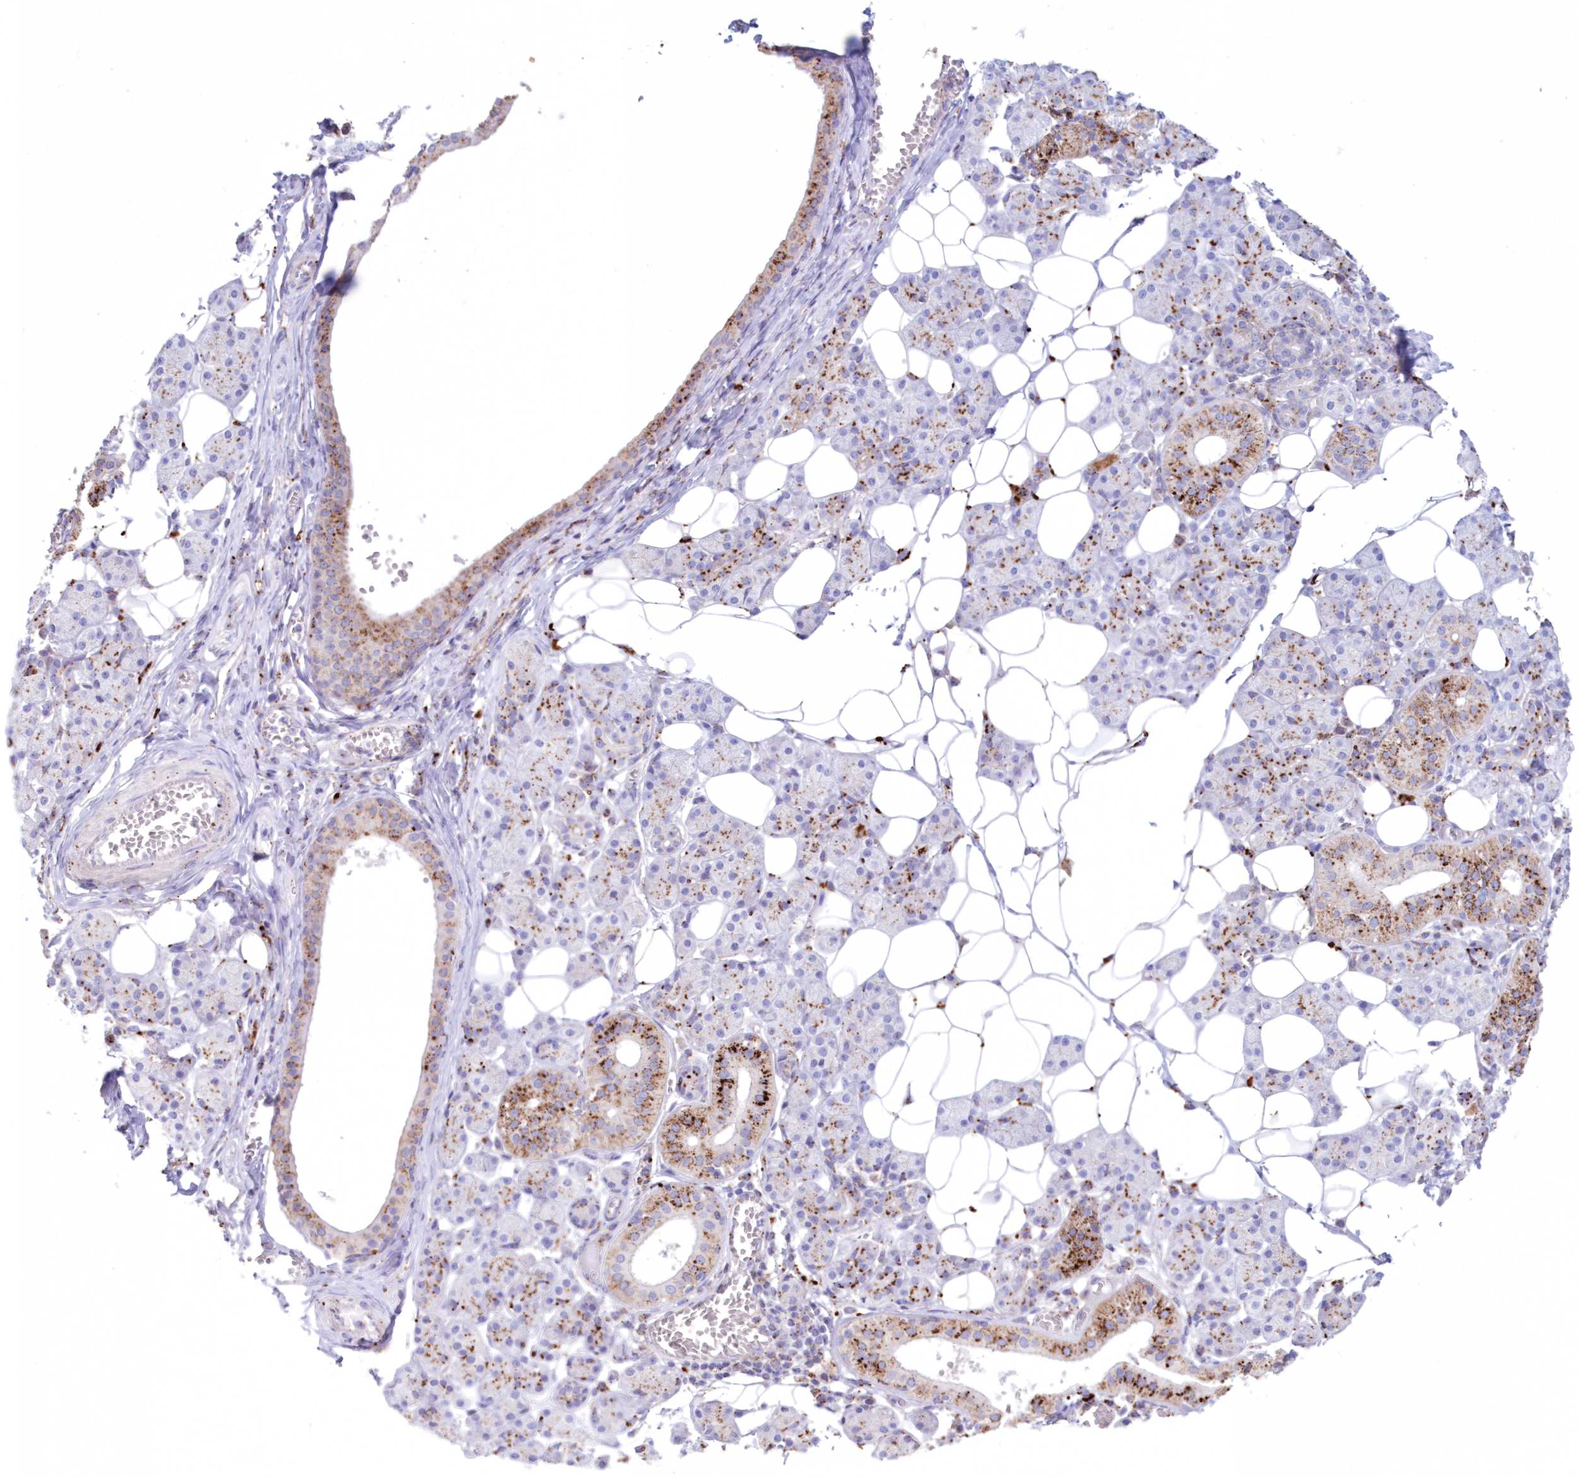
{"staining": {"intensity": "strong", "quantity": "25%-75%", "location": "cytoplasmic/membranous"}, "tissue": "salivary gland", "cell_type": "Glandular cells", "image_type": "normal", "snomed": [{"axis": "morphology", "description": "Normal tissue, NOS"}, {"axis": "topography", "description": "Salivary gland"}], "caption": "Brown immunohistochemical staining in unremarkable human salivary gland shows strong cytoplasmic/membranous positivity in approximately 25%-75% of glandular cells. The staining was performed using DAB (3,3'-diaminobenzidine) to visualize the protein expression in brown, while the nuclei were stained in blue with hematoxylin (Magnification: 20x).", "gene": "TPP1", "patient": {"sex": "female", "age": 33}}